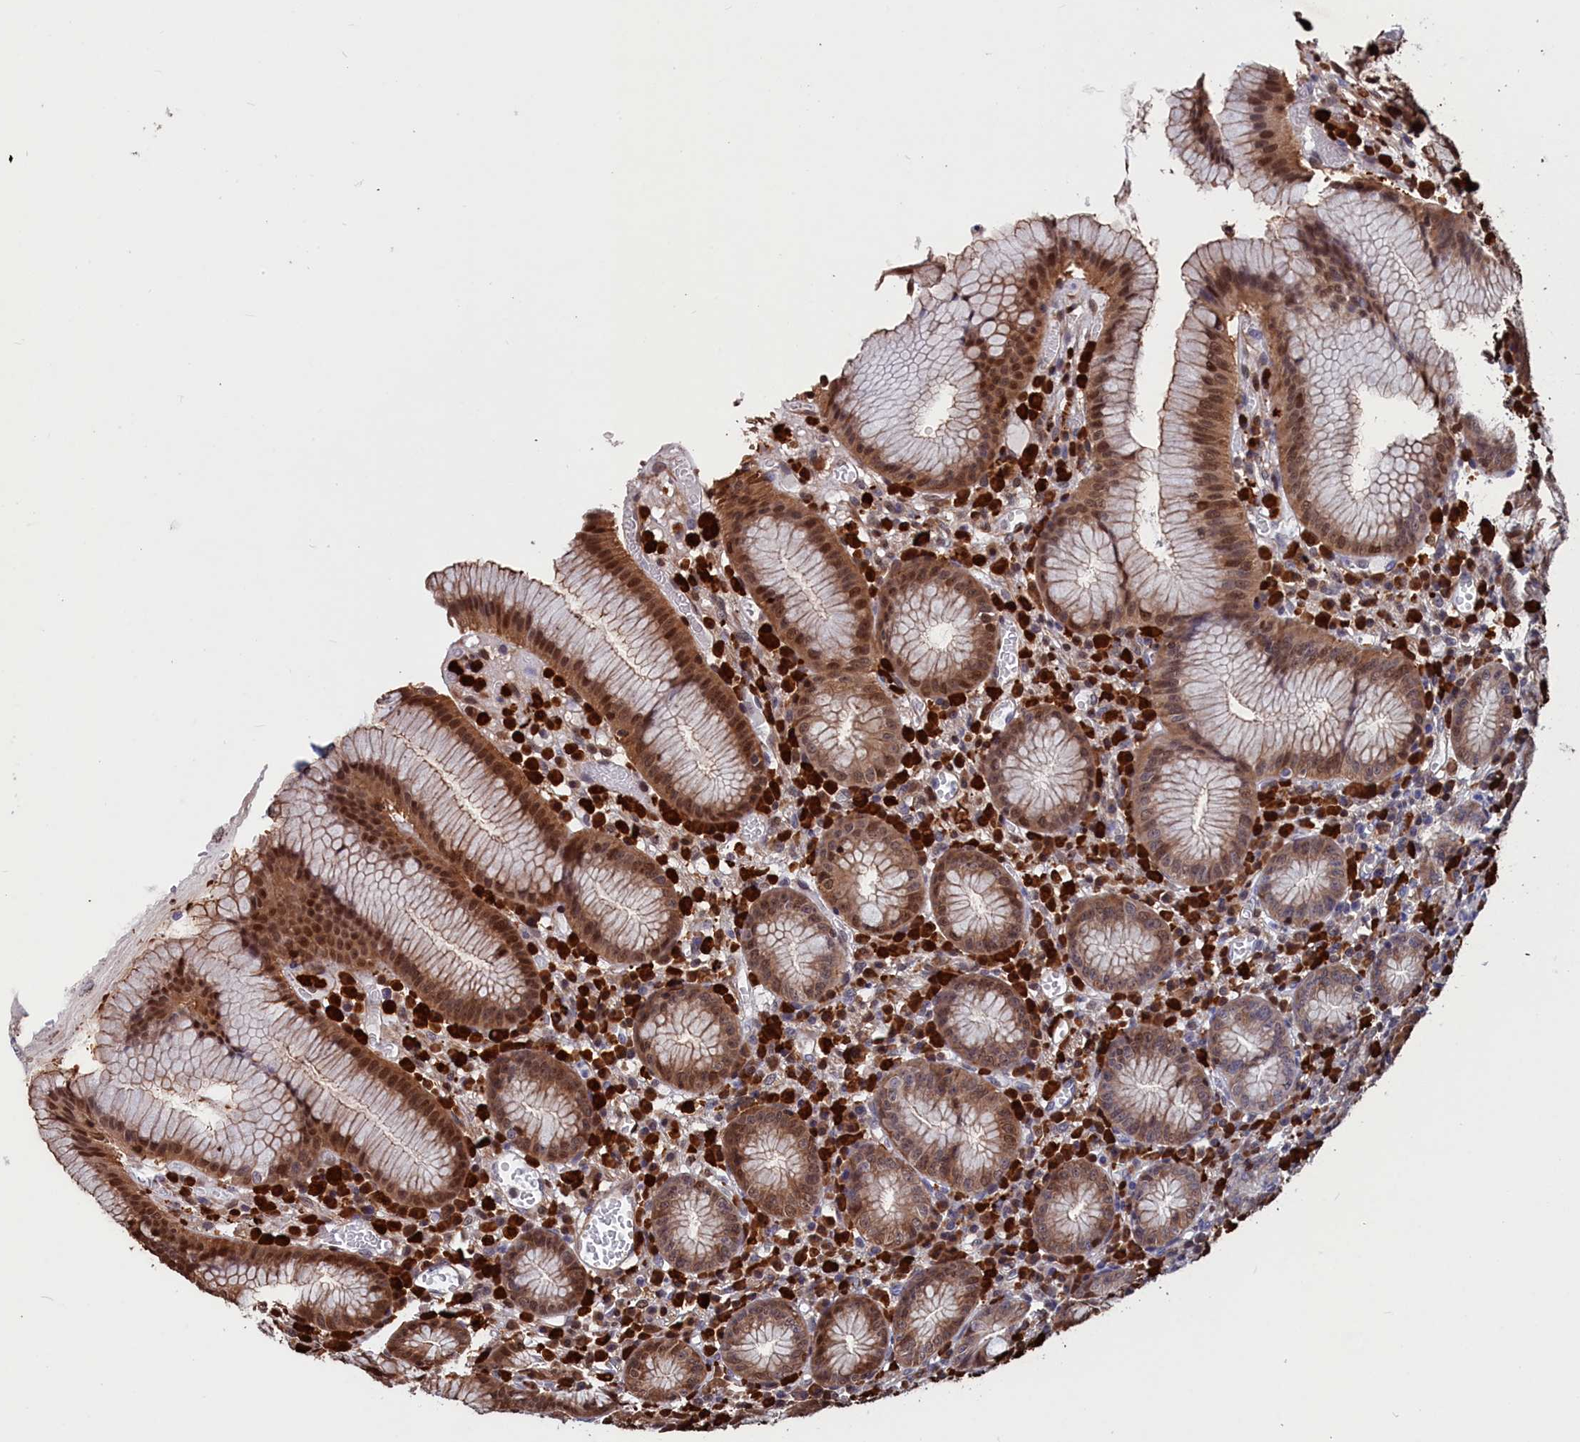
{"staining": {"intensity": "moderate", "quantity": "25%-75%", "location": "cytoplasmic/membranous,nuclear"}, "tissue": "stomach", "cell_type": "Glandular cells", "image_type": "normal", "snomed": [{"axis": "morphology", "description": "Normal tissue, NOS"}, {"axis": "topography", "description": "Stomach"}], "caption": "Stomach stained for a protein shows moderate cytoplasmic/membranous,nuclear positivity in glandular cells. (Stains: DAB in brown, nuclei in blue, Microscopy: brightfield microscopy at high magnification).", "gene": "CRIP1", "patient": {"sex": "male", "age": 55}}